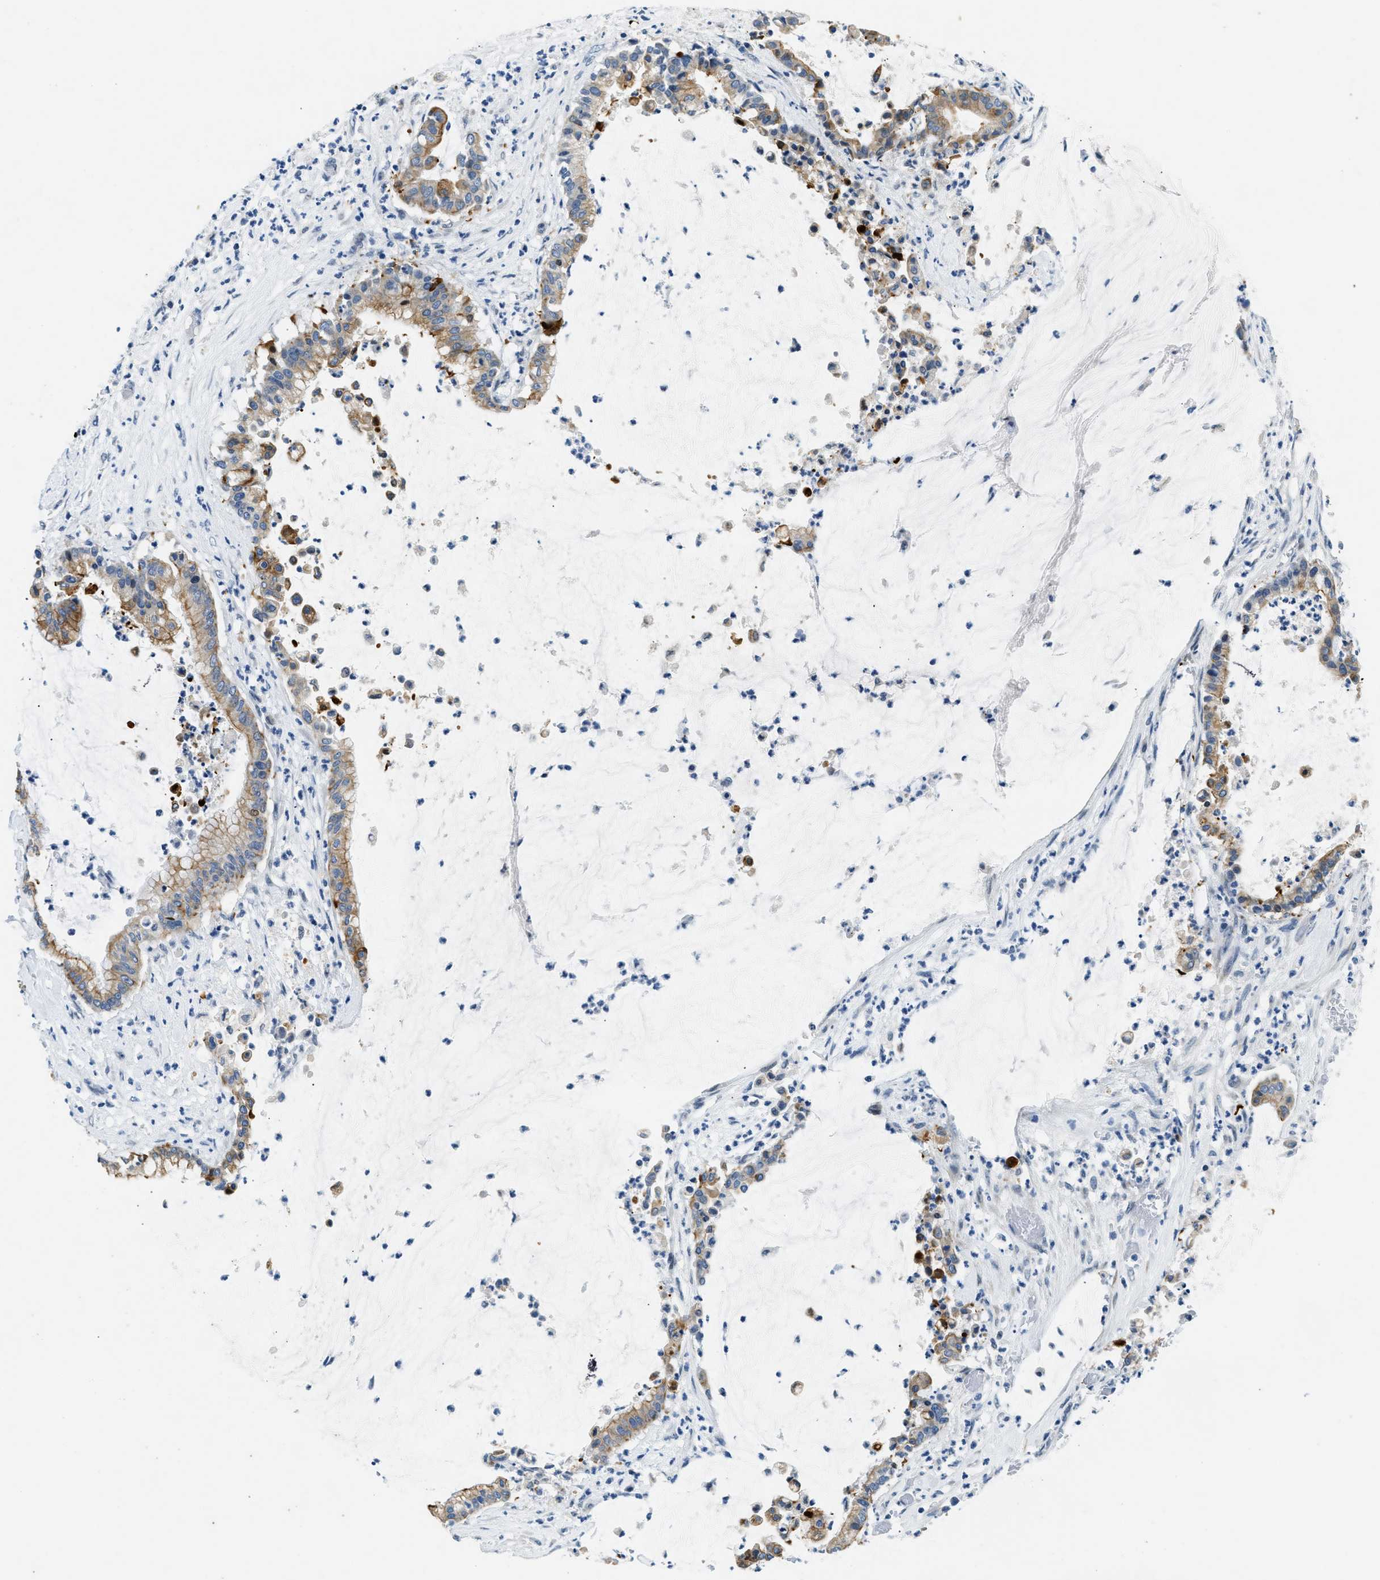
{"staining": {"intensity": "weak", "quantity": ">75%", "location": "cytoplasmic/membranous"}, "tissue": "pancreatic cancer", "cell_type": "Tumor cells", "image_type": "cancer", "snomed": [{"axis": "morphology", "description": "Adenocarcinoma, NOS"}, {"axis": "topography", "description": "Pancreas"}], "caption": "Immunohistochemistry (IHC) of adenocarcinoma (pancreatic) displays low levels of weak cytoplasmic/membranous positivity in approximately >75% of tumor cells.", "gene": "CFAP20", "patient": {"sex": "male", "age": 41}}